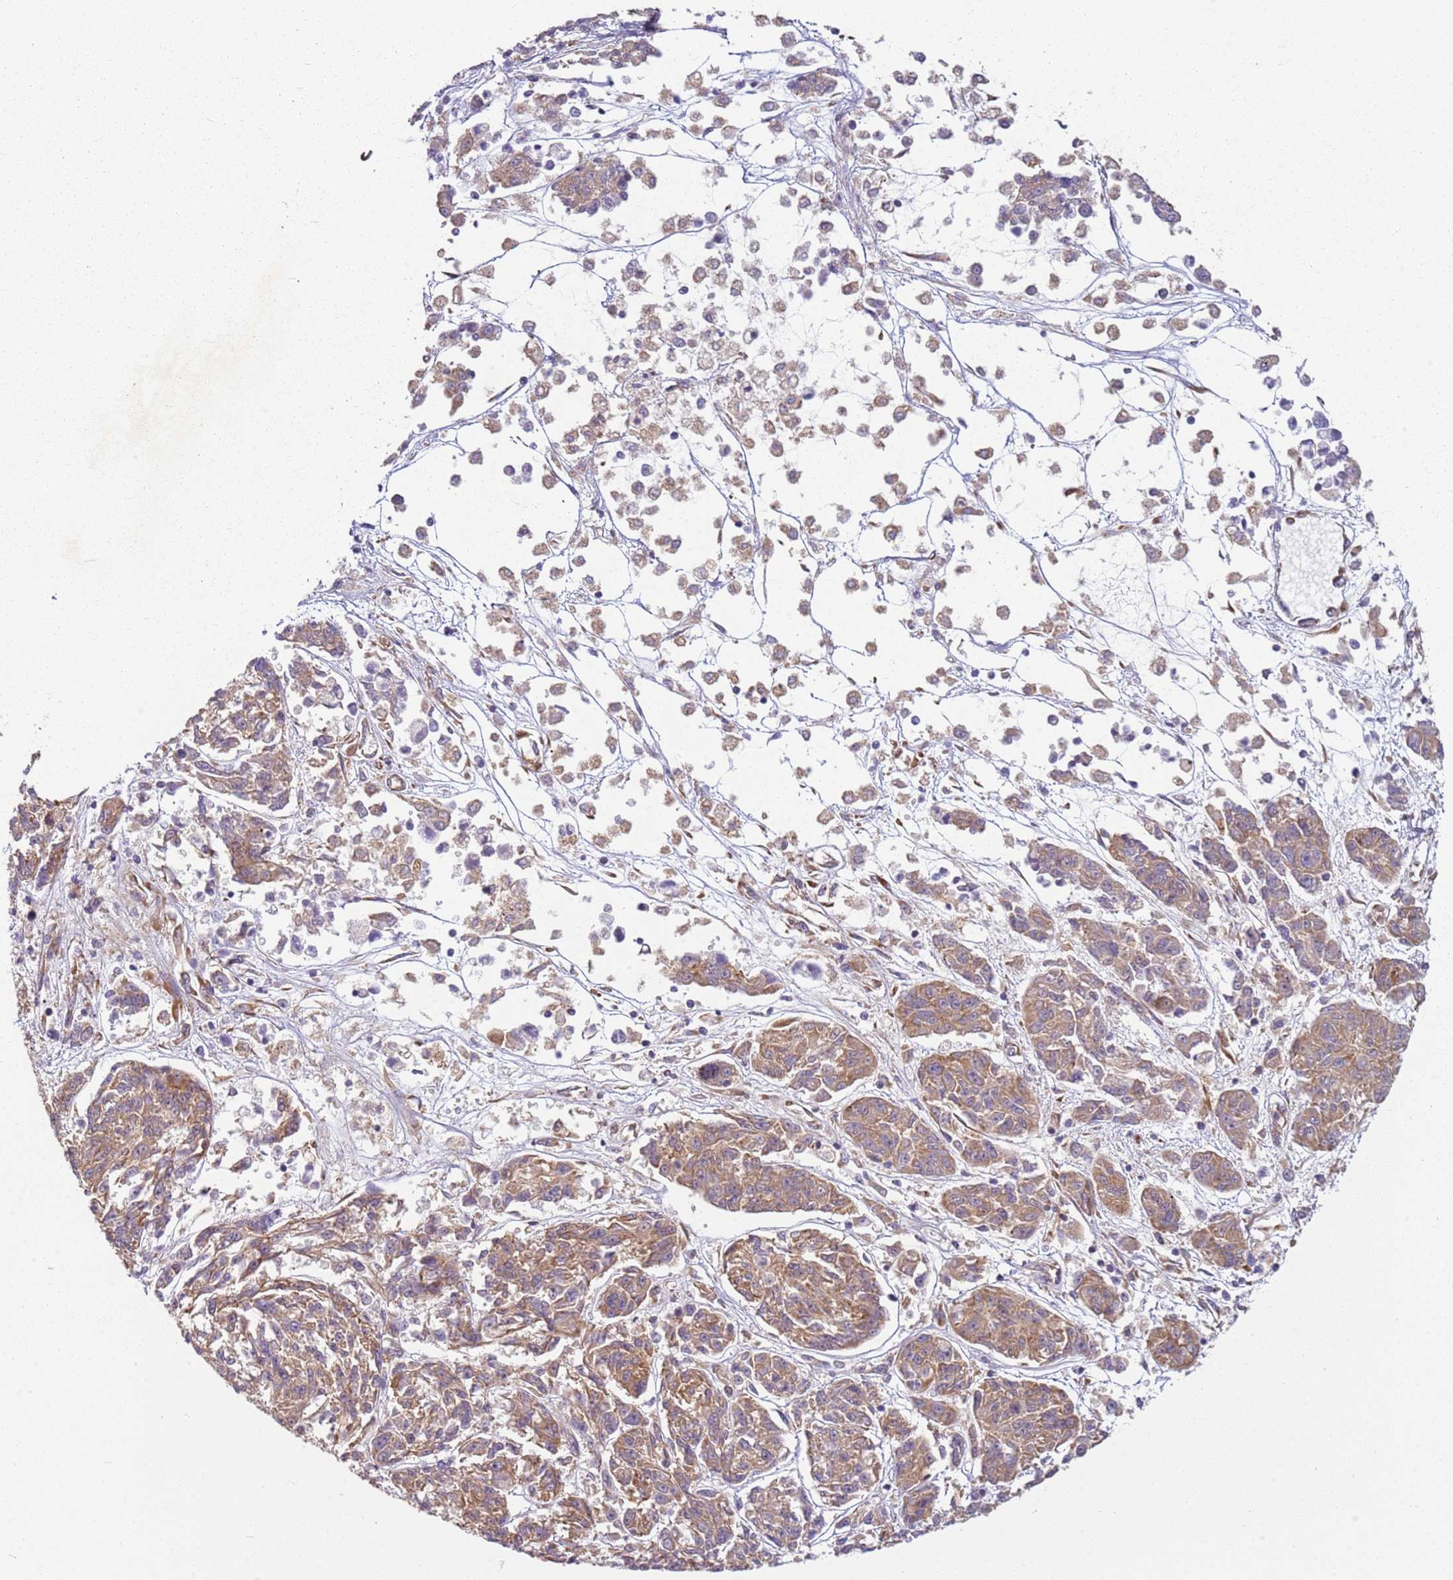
{"staining": {"intensity": "moderate", "quantity": ">75%", "location": "cytoplasmic/membranous"}, "tissue": "melanoma", "cell_type": "Tumor cells", "image_type": "cancer", "snomed": [{"axis": "morphology", "description": "Malignant melanoma, NOS"}, {"axis": "topography", "description": "Skin"}], "caption": "Melanoma stained for a protein (brown) displays moderate cytoplasmic/membranous positive positivity in approximately >75% of tumor cells.", "gene": "RPS28", "patient": {"sex": "male", "age": 53}}